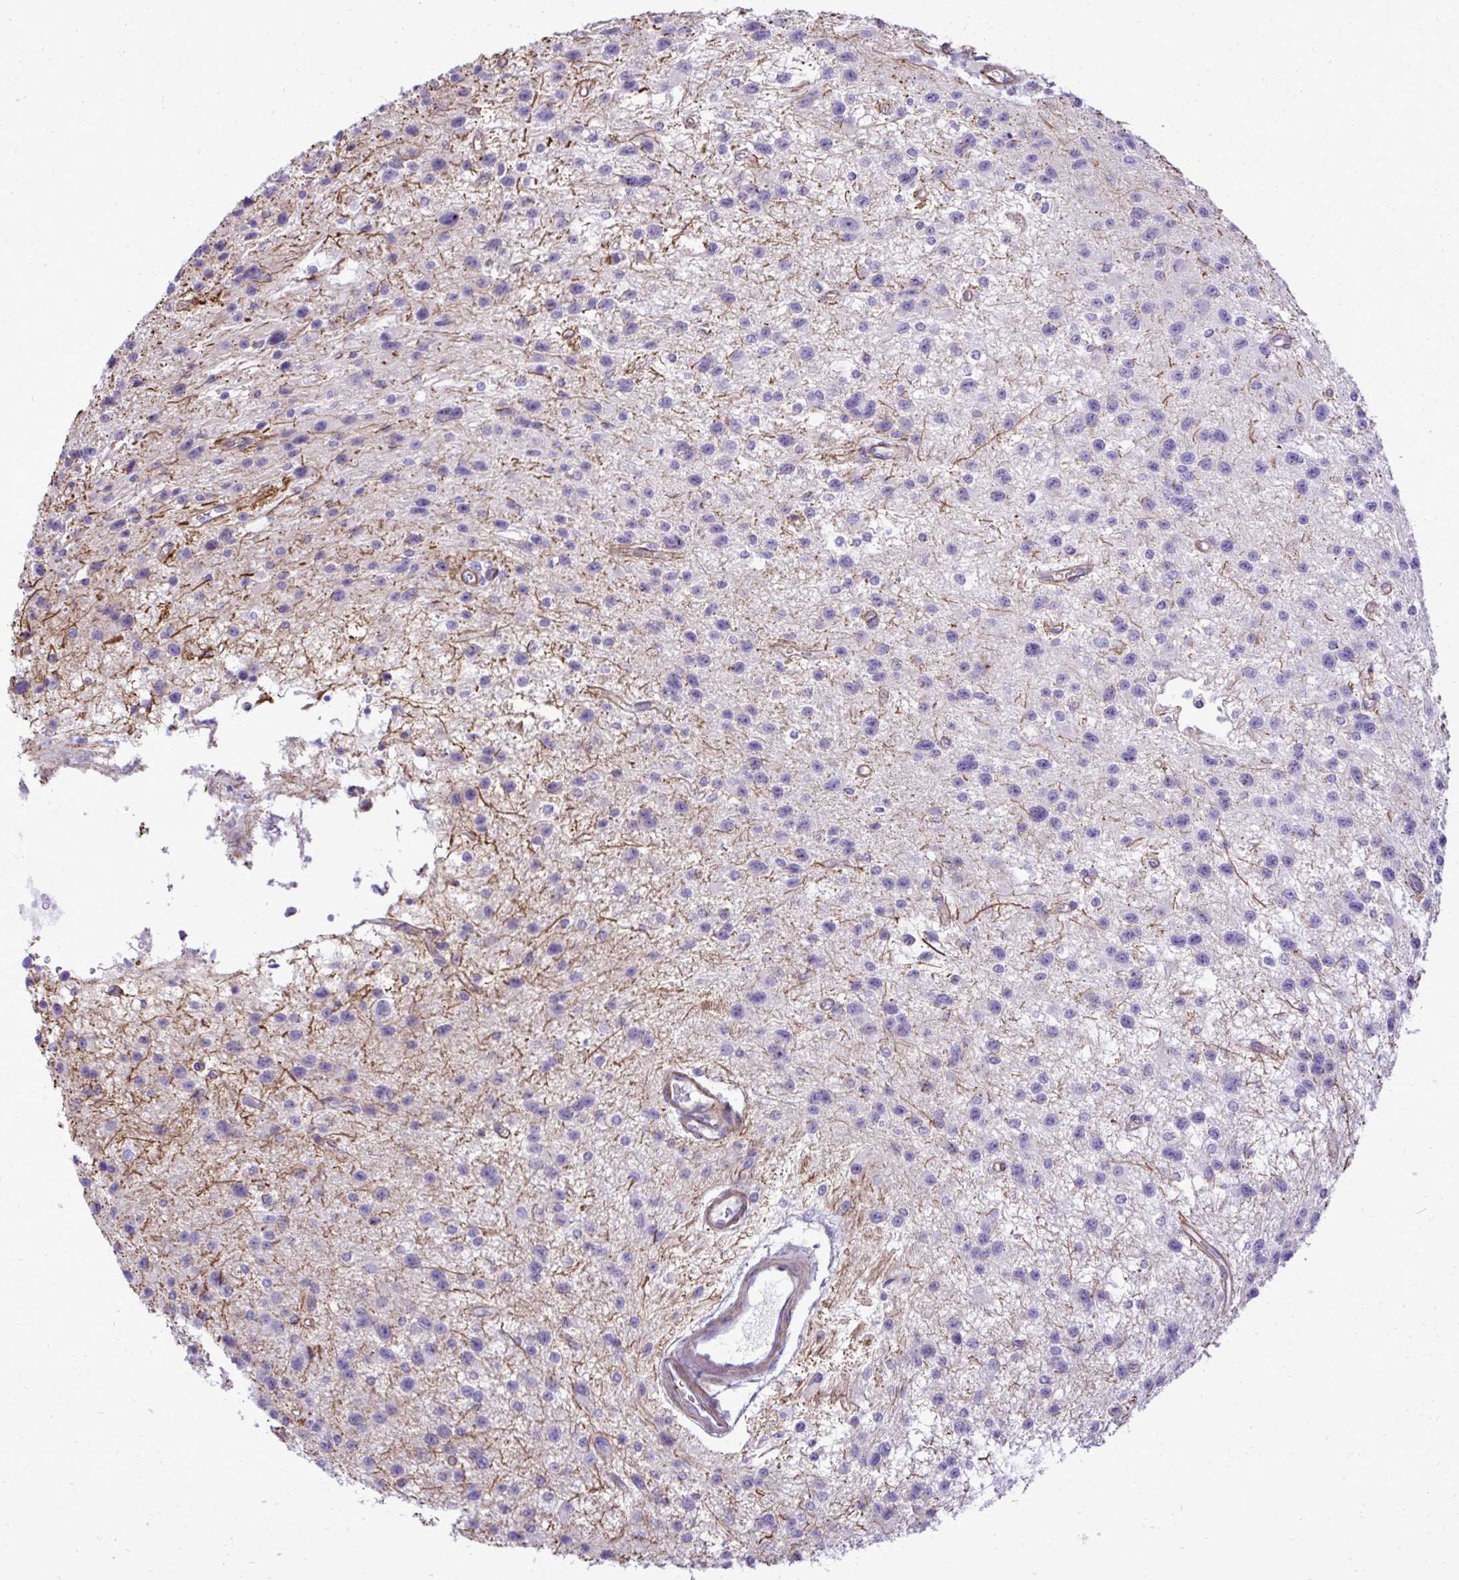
{"staining": {"intensity": "negative", "quantity": "none", "location": "none"}, "tissue": "glioma", "cell_type": "Tumor cells", "image_type": "cancer", "snomed": [{"axis": "morphology", "description": "Glioma, malignant, Low grade"}, {"axis": "topography", "description": "Brain"}], "caption": "There is no significant expression in tumor cells of malignant glioma (low-grade).", "gene": "PITPNM3", "patient": {"sex": "male", "age": 43}}